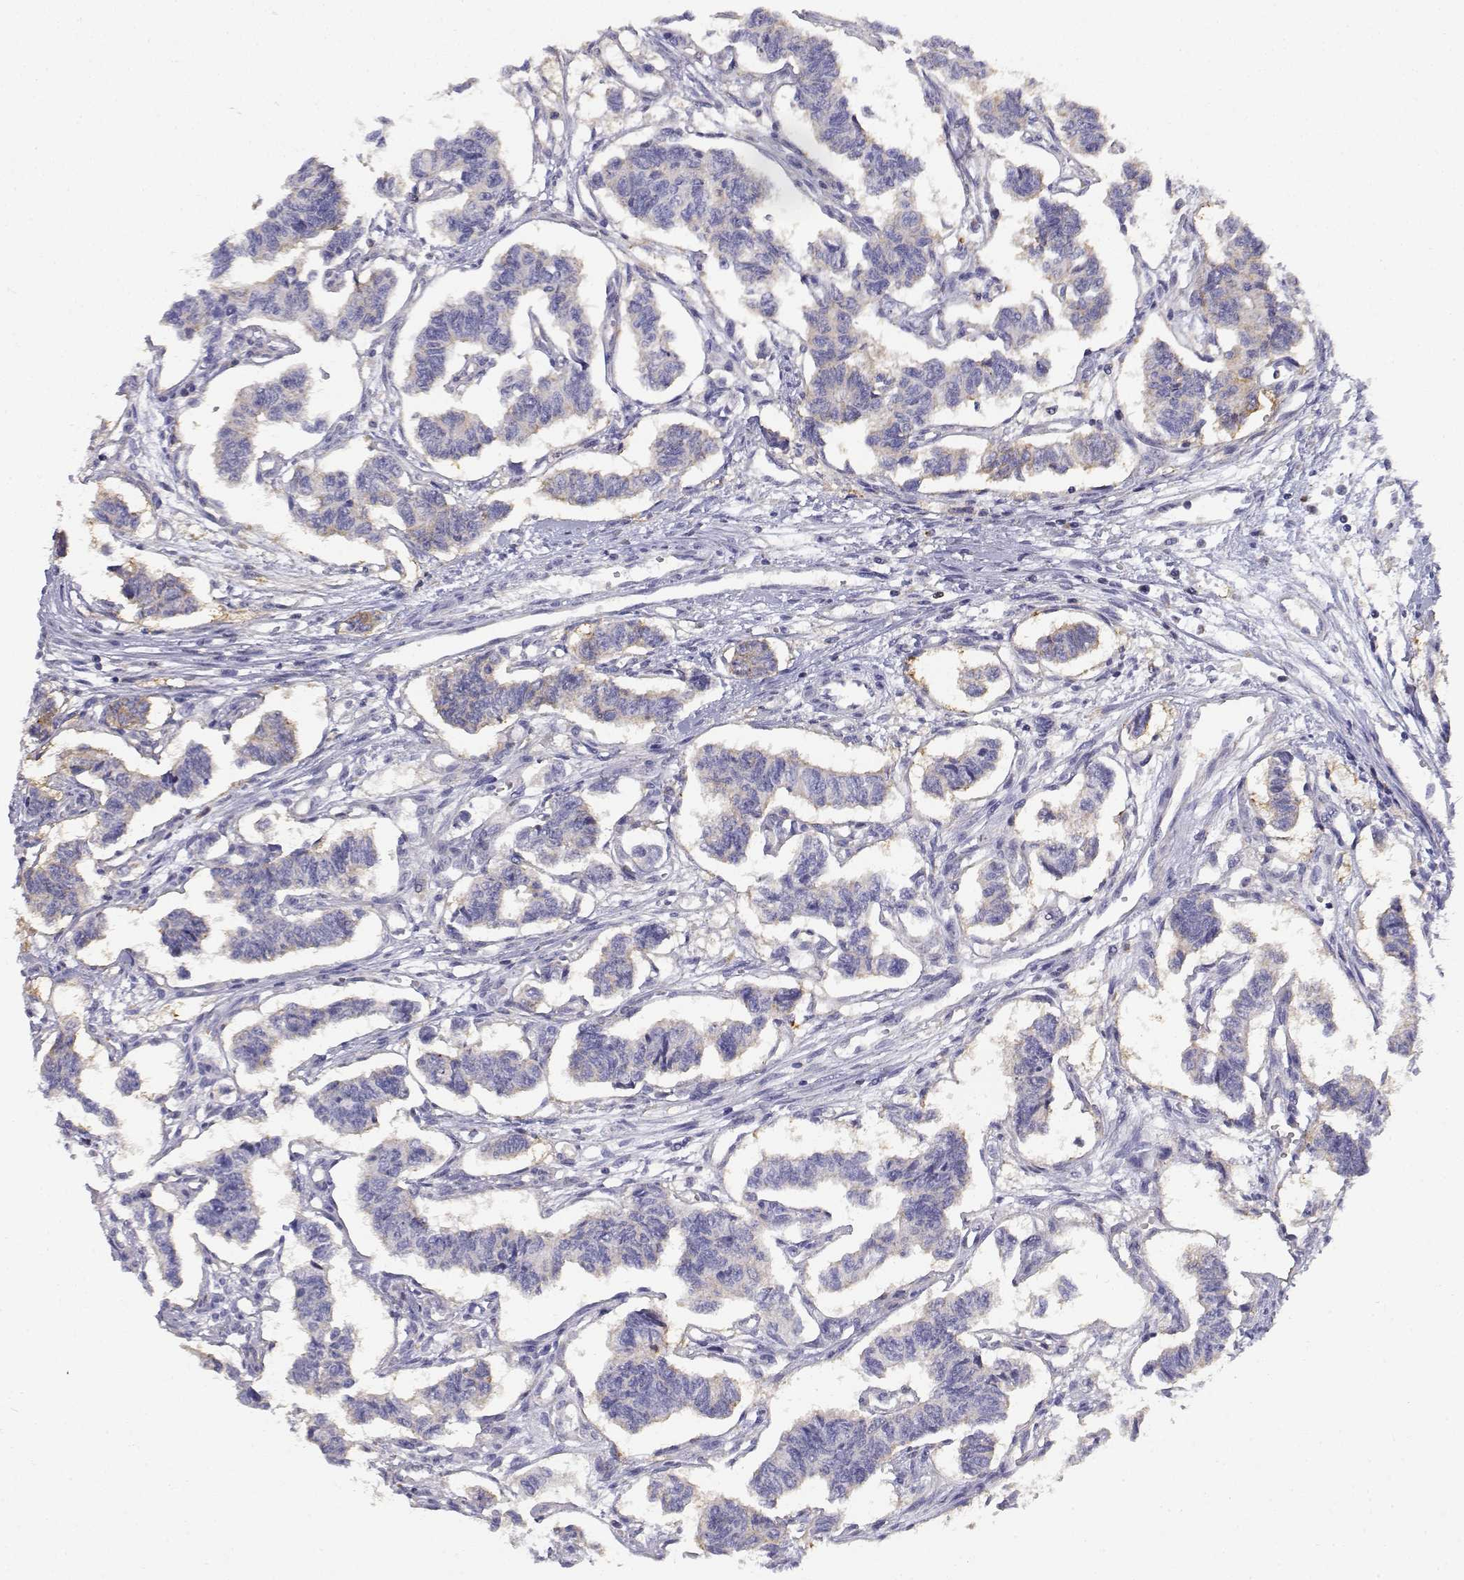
{"staining": {"intensity": "weak", "quantity": "<25%", "location": "cytoplasmic/membranous"}, "tissue": "carcinoid", "cell_type": "Tumor cells", "image_type": "cancer", "snomed": [{"axis": "morphology", "description": "Carcinoid, malignant, NOS"}, {"axis": "topography", "description": "Kidney"}], "caption": "IHC of human malignant carcinoid reveals no positivity in tumor cells.", "gene": "ADA", "patient": {"sex": "female", "age": 41}}